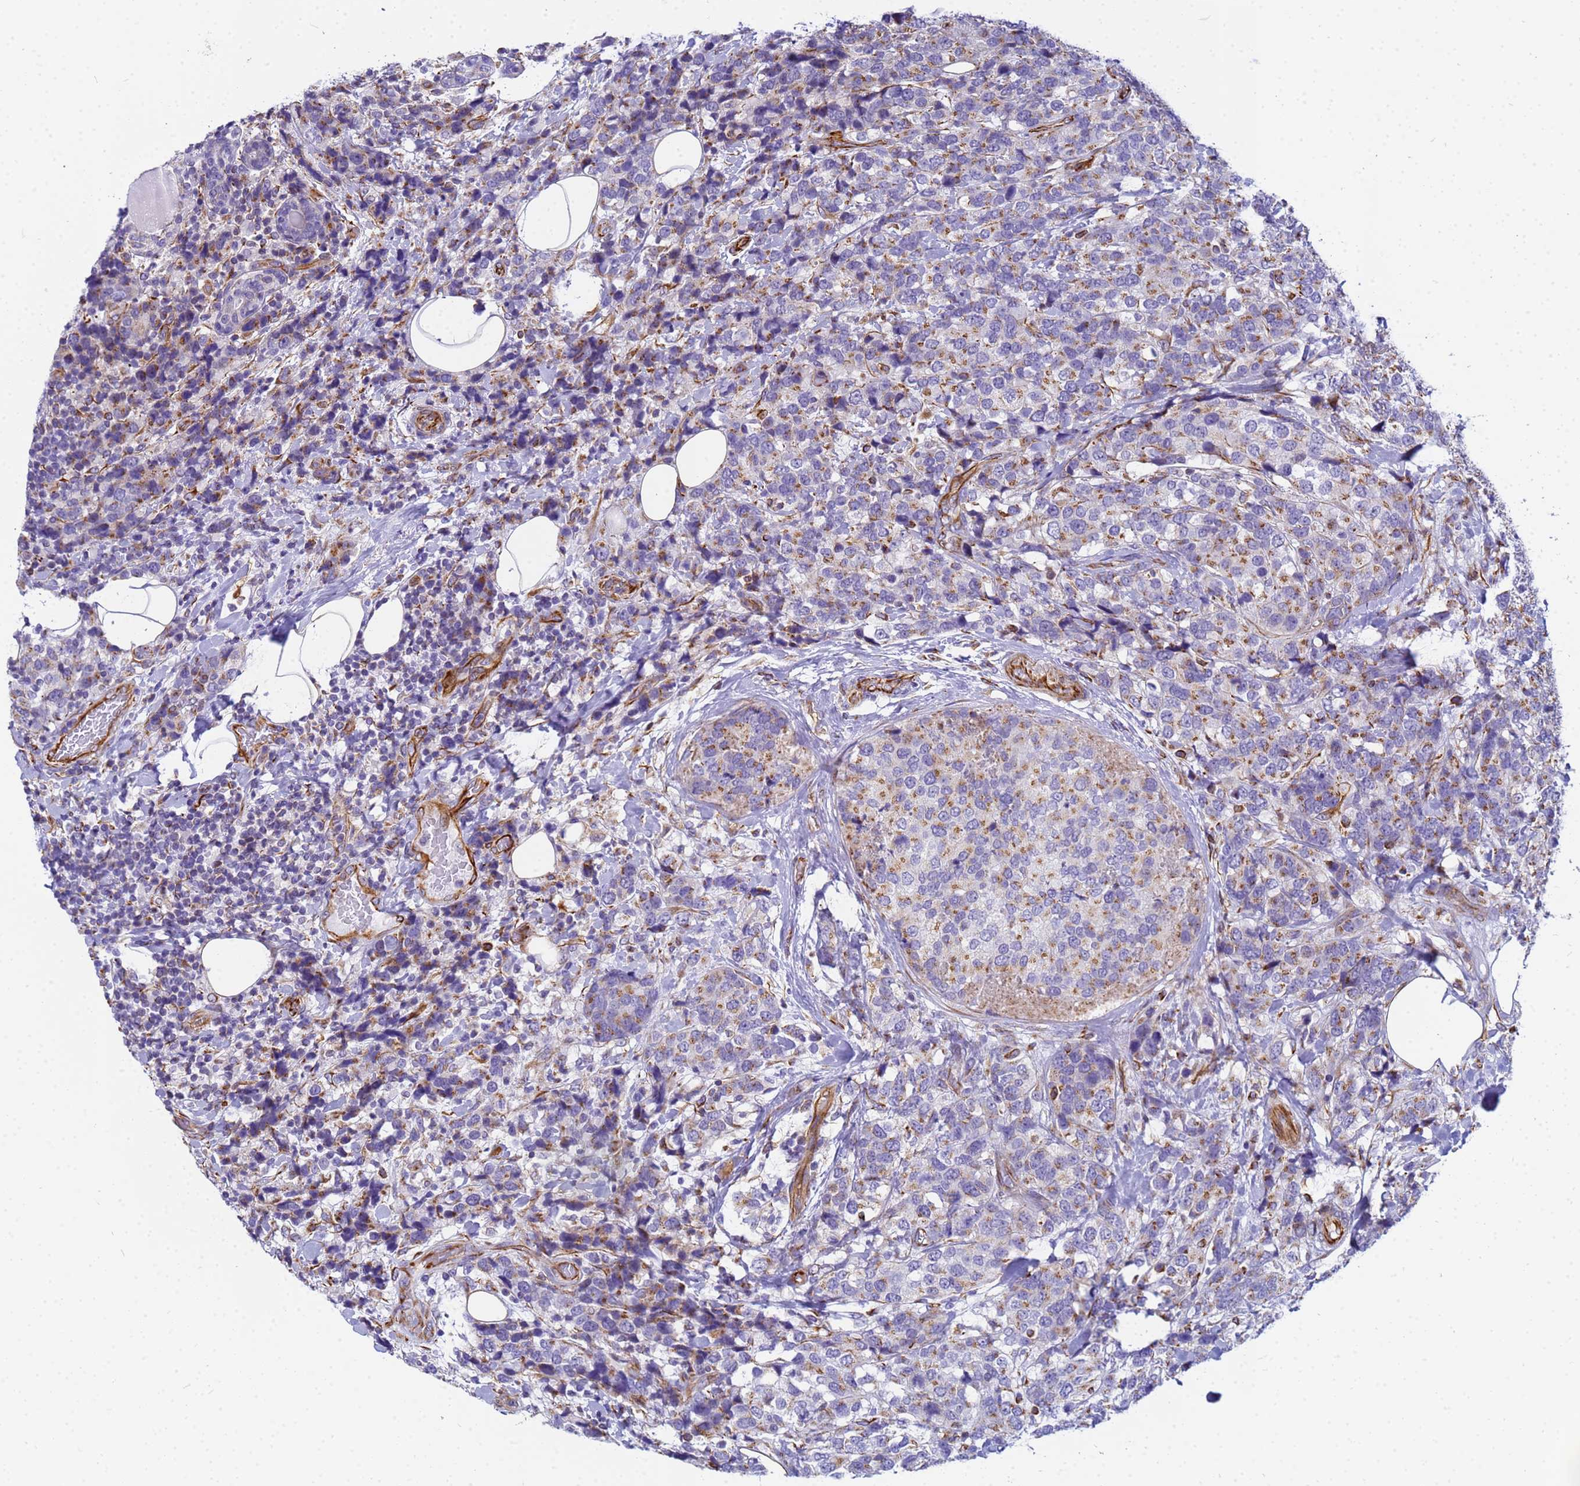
{"staining": {"intensity": "moderate", "quantity": "25%-75%", "location": "cytoplasmic/membranous"}, "tissue": "breast cancer", "cell_type": "Tumor cells", "image_type": "cancer", "snomed": [{"axis": "morphology", "description": "Lobular carcinoma"}, {"axis": "topography", "description": "Breast"}], "caption": "IHC of breast lobular carcinoma exhibits medium levels of moderate cytoplasmic/membranous expression in about 25%-75% of tumor cells.", "gene": "UBXN2B", "patient": {"sex": "female", "age": 59}}